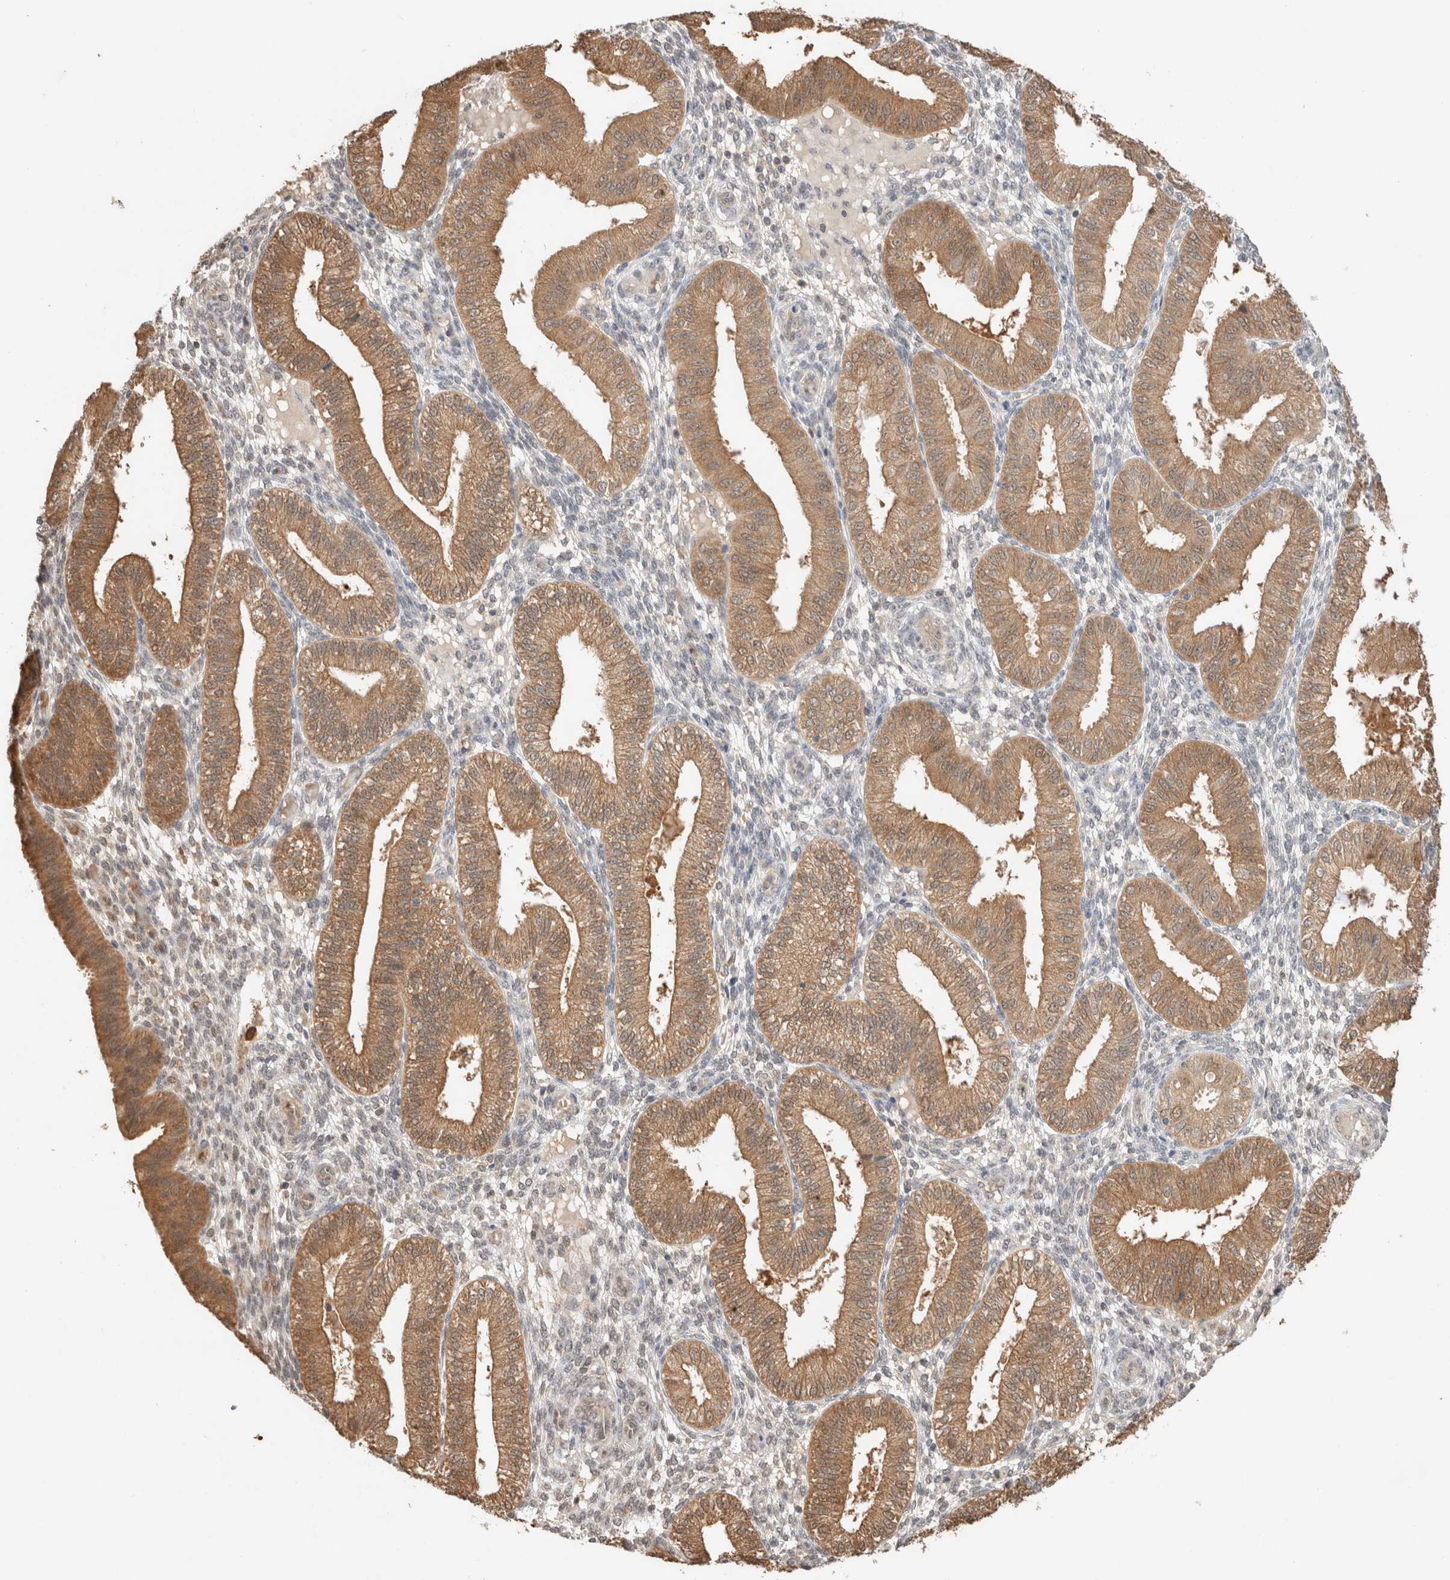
{"staining": {"intensity": "weak", "quantity": "25%-75%", "location": "cytoplasmic/membranous"}, "tissue": "endometrium", "cell_type": "Cells in endometrial stroma", "image_type": "normal", "snomed": [{"axis": "morphology", "description": "Normal tissue, NOS"}, {"axis": "topography", "description": "Endometrium"}], "caption": "The photomicrograph reveals a brown stain indicating the presence of a protein in the cytoplasmic/membranous of cells in endometrial stroma in endometrium. Nuclei are stained in blue.", "gene": "CA13", "patient": {"sex": "female", "age": 39}}